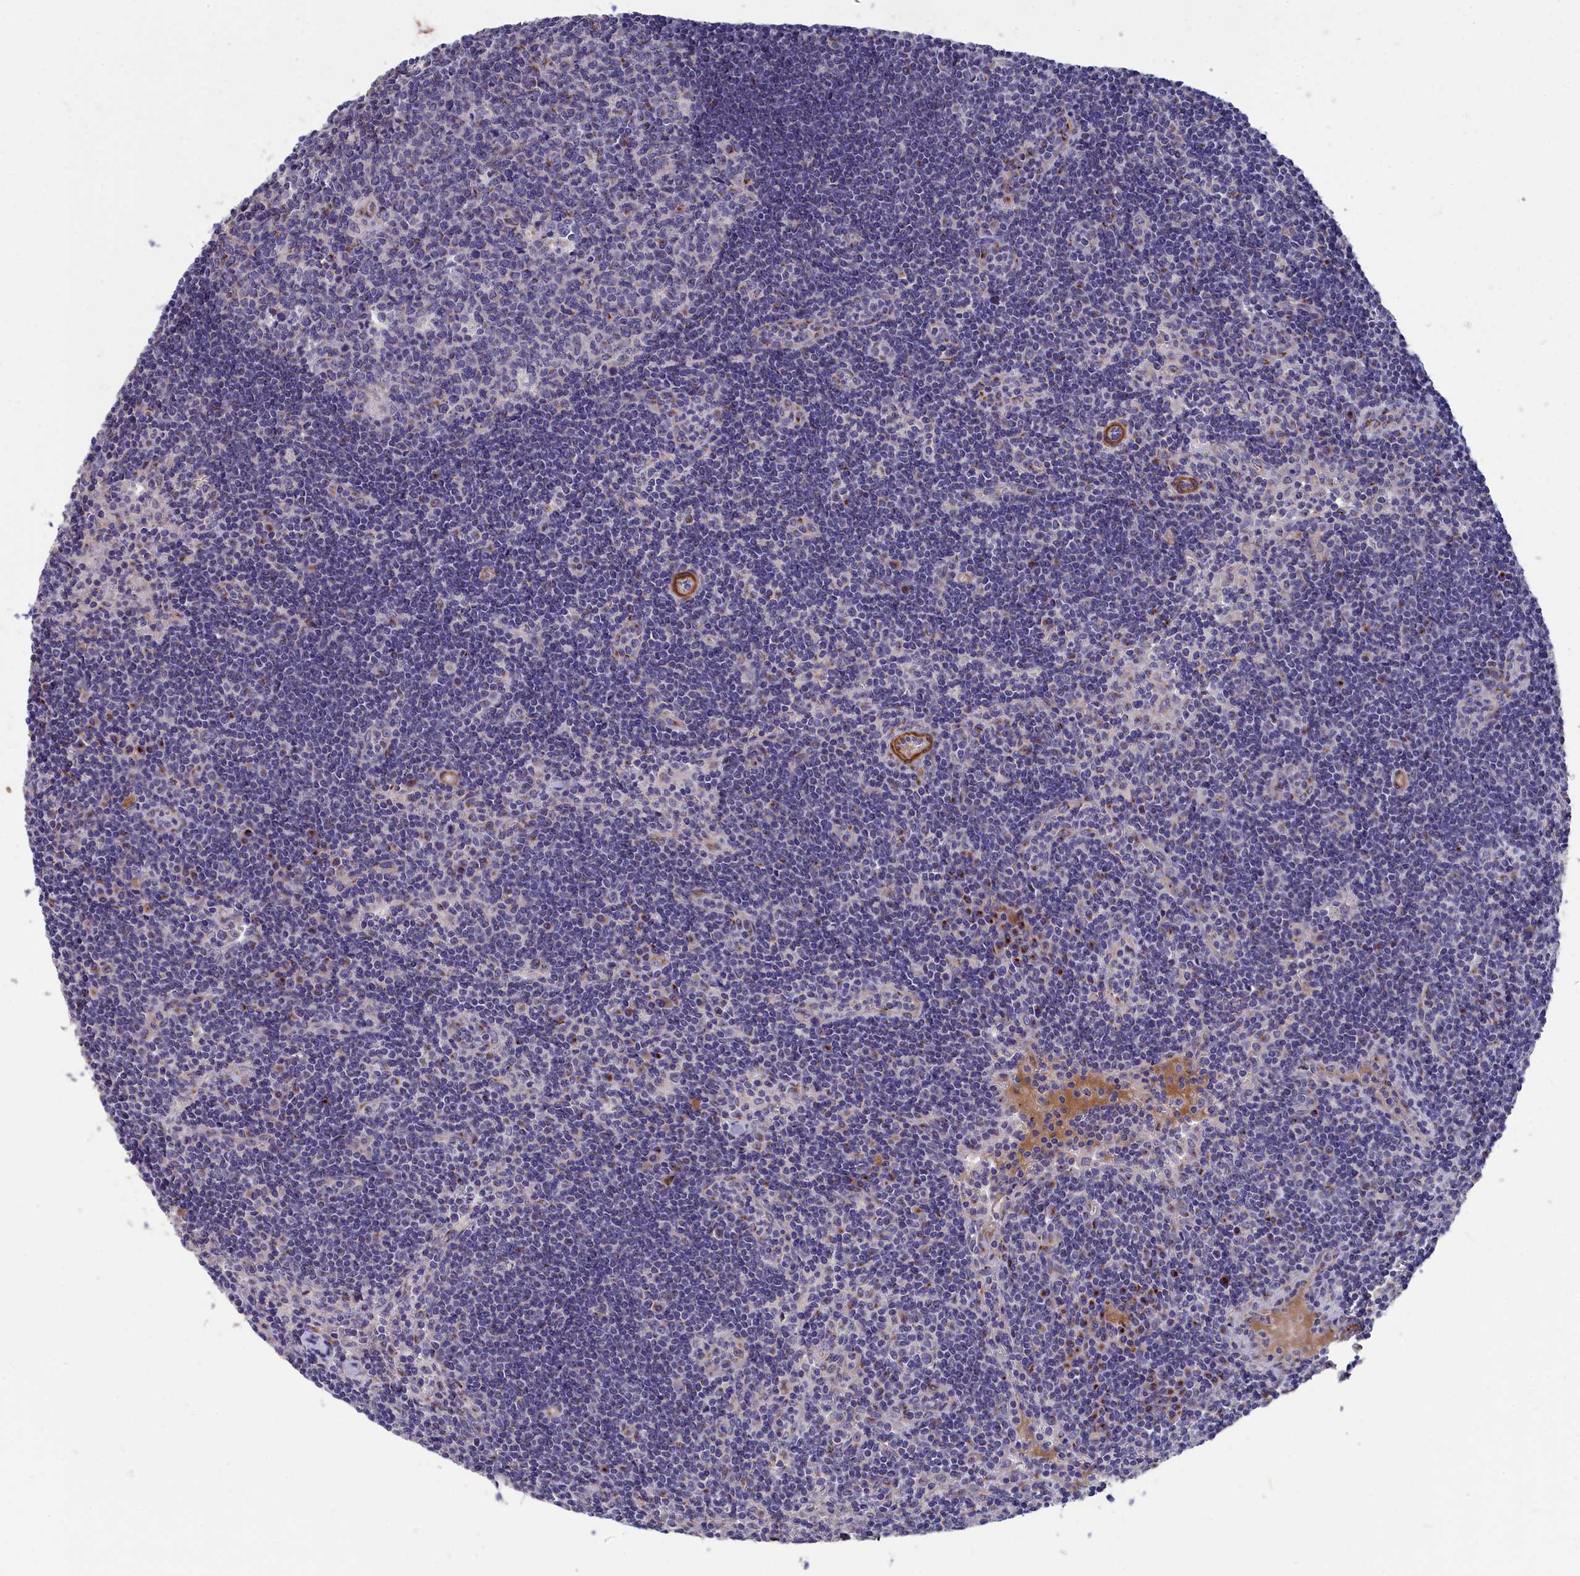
{"staining": {"intensity": "moderate", "quantity": "<25%", "location": "cytoplasmic/membranous"}, "tissue": "lymph node", "cell_type": "Germinal center cells", "image_type": "normal", "snomed": [{"axis": "morphology", "description": "Normal tissue, NOS"}, {"axis": "topography", "description": "Lymph node"}], "caption": "Protein expression by immunohistochemistry shows moderate cytoplasmic/membranous positivity in about <25% of germinal center cells in unremarkable lymph node. The staining is performed using DAB (3,3'-diaminobenzidine) brown chromogen to label protein expression. The nuclei are counter-stained blue using hematoxylin.", "gene": "TUBGCP4", "patient": {"sex": "female", "age": 32}}